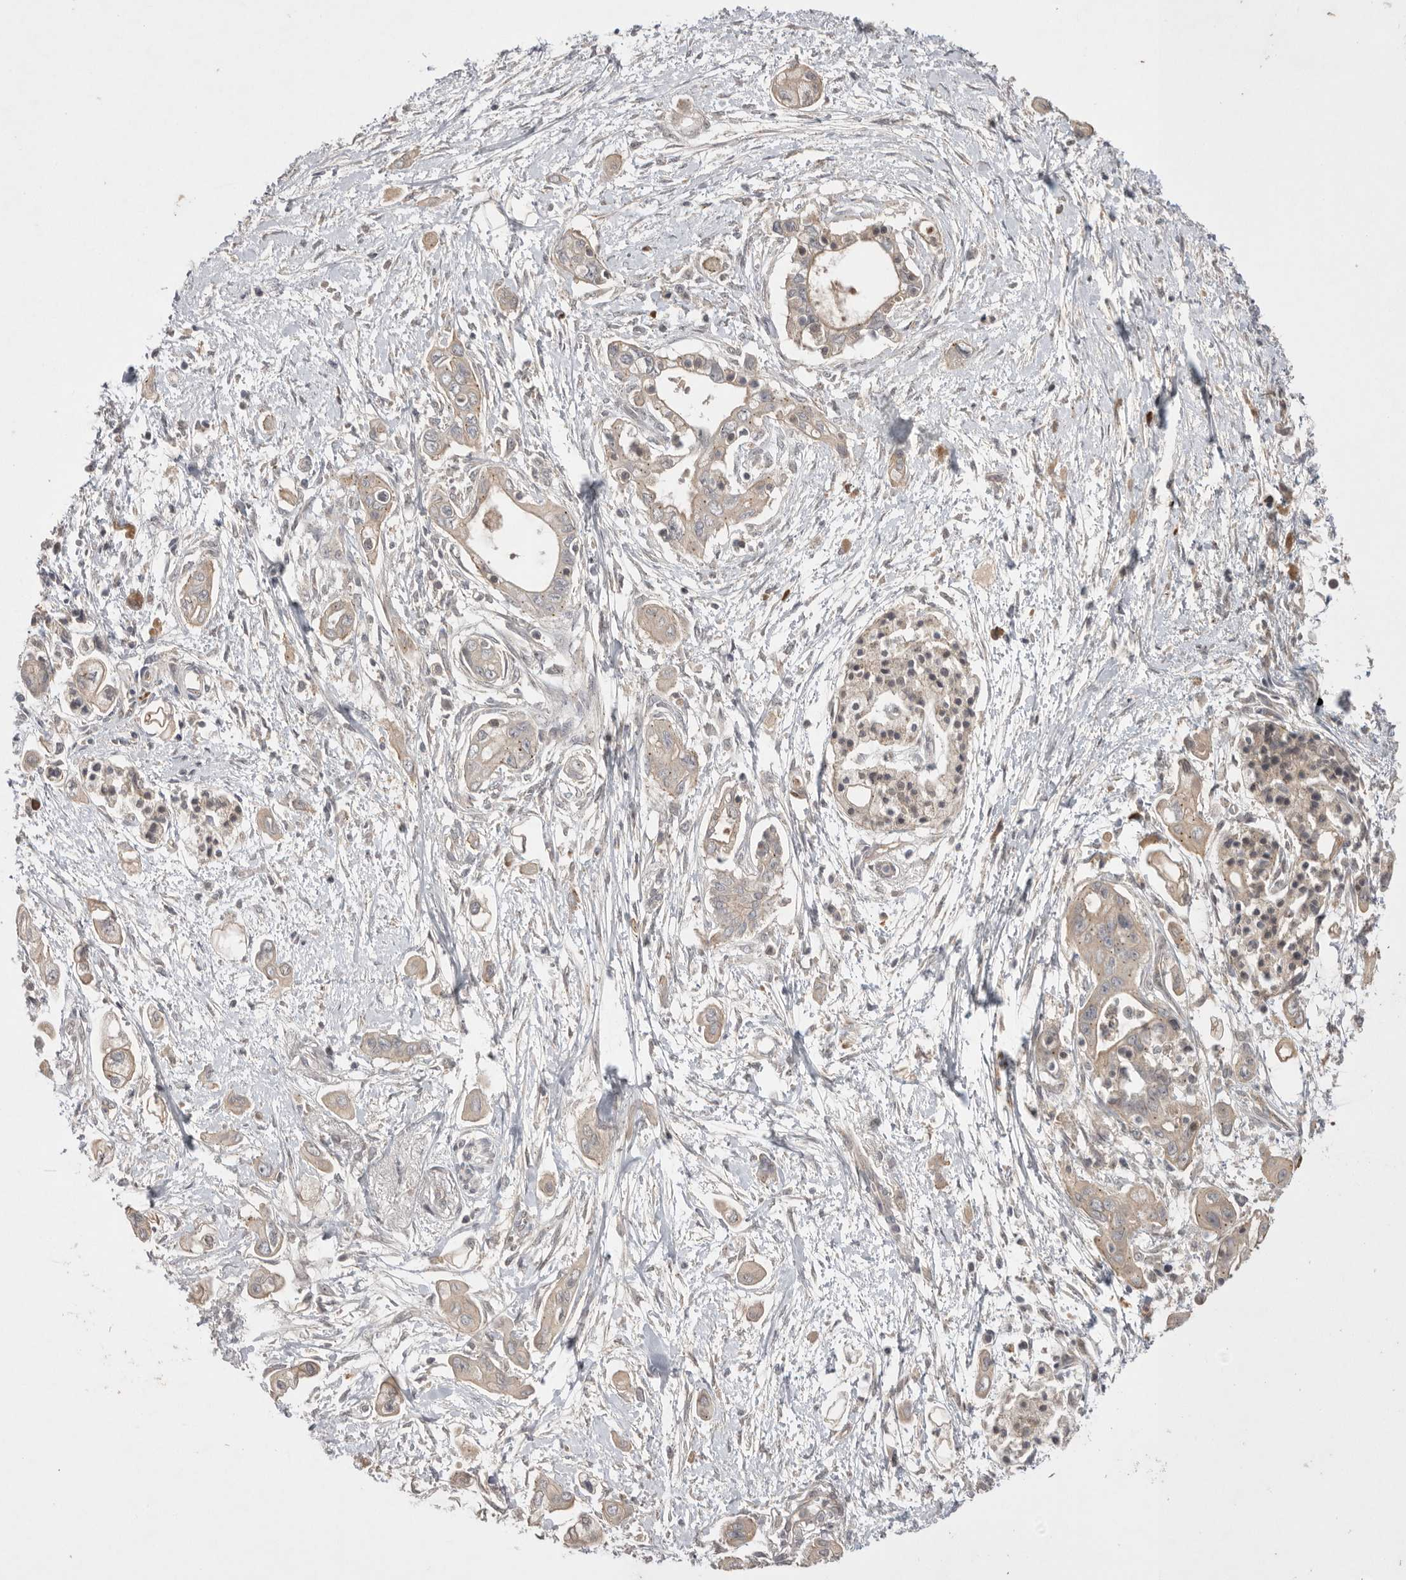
{"staining": {"intensity": "weak", "quantity": ">75%", "location": "cytoplasmic/membranous"}, "tissue": "pancreatic cancer", "cell_type": "Tumor cells", "image_type": "cancer", "snomed": [{"axis": "morphology", "description": "Adenocarcinoma, NOS"}, {"axis": "topography", "description": "Pancreas"}], "caption": "Tumor cells reveal weak cytoplasmic/membranous positivity in approximately >75% of cells in pancreatic cancer (adenocarcinoma). (DAB (3,3'-diaminobenzidine) = brown stain, brightfield microscopy at high magnification).", "gene": "NRCAM", "patient": {"sex": "male", "age": 59}}